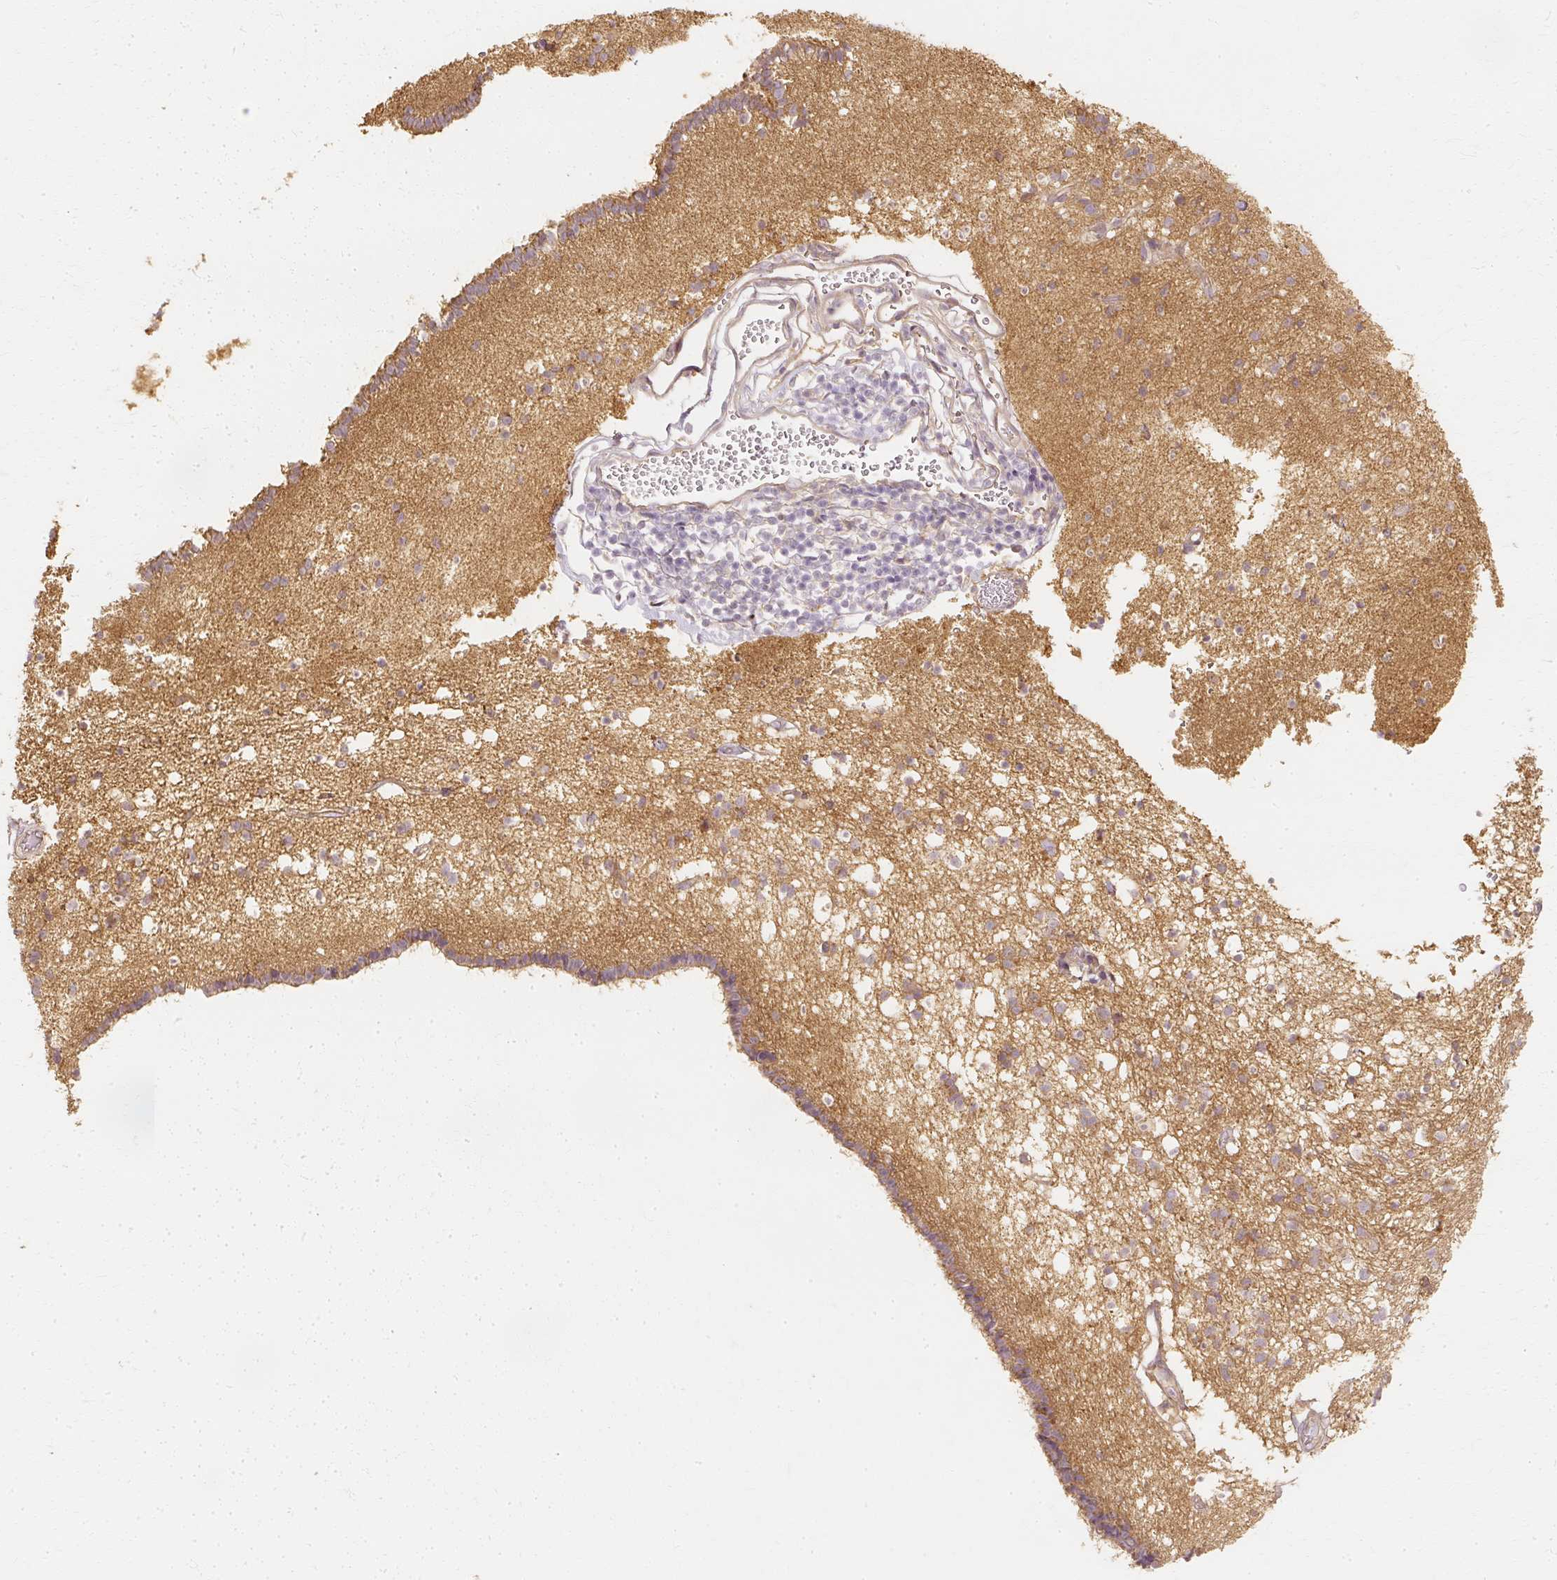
{"staining": {"intensity": "weak", "quantity": "<25%", "location": "cytoplasmic/membranous"}, "tissue": "caudate", "cell_type": "Glial cells", "image_type": "normal", "snomed": [{"axis": "morphology", "description": "Normal tissue, NOS"}, {"axis": "topography", "description": "Lateral ventricle wall"}], "caption": "DAB immunohistochemical staining of normal caudate demonstrates no significant positivity in glial cells. (DAB IHC, high magnification).", "gene": "GNAQ", "patient": {"sex": "male", "age": 58}}